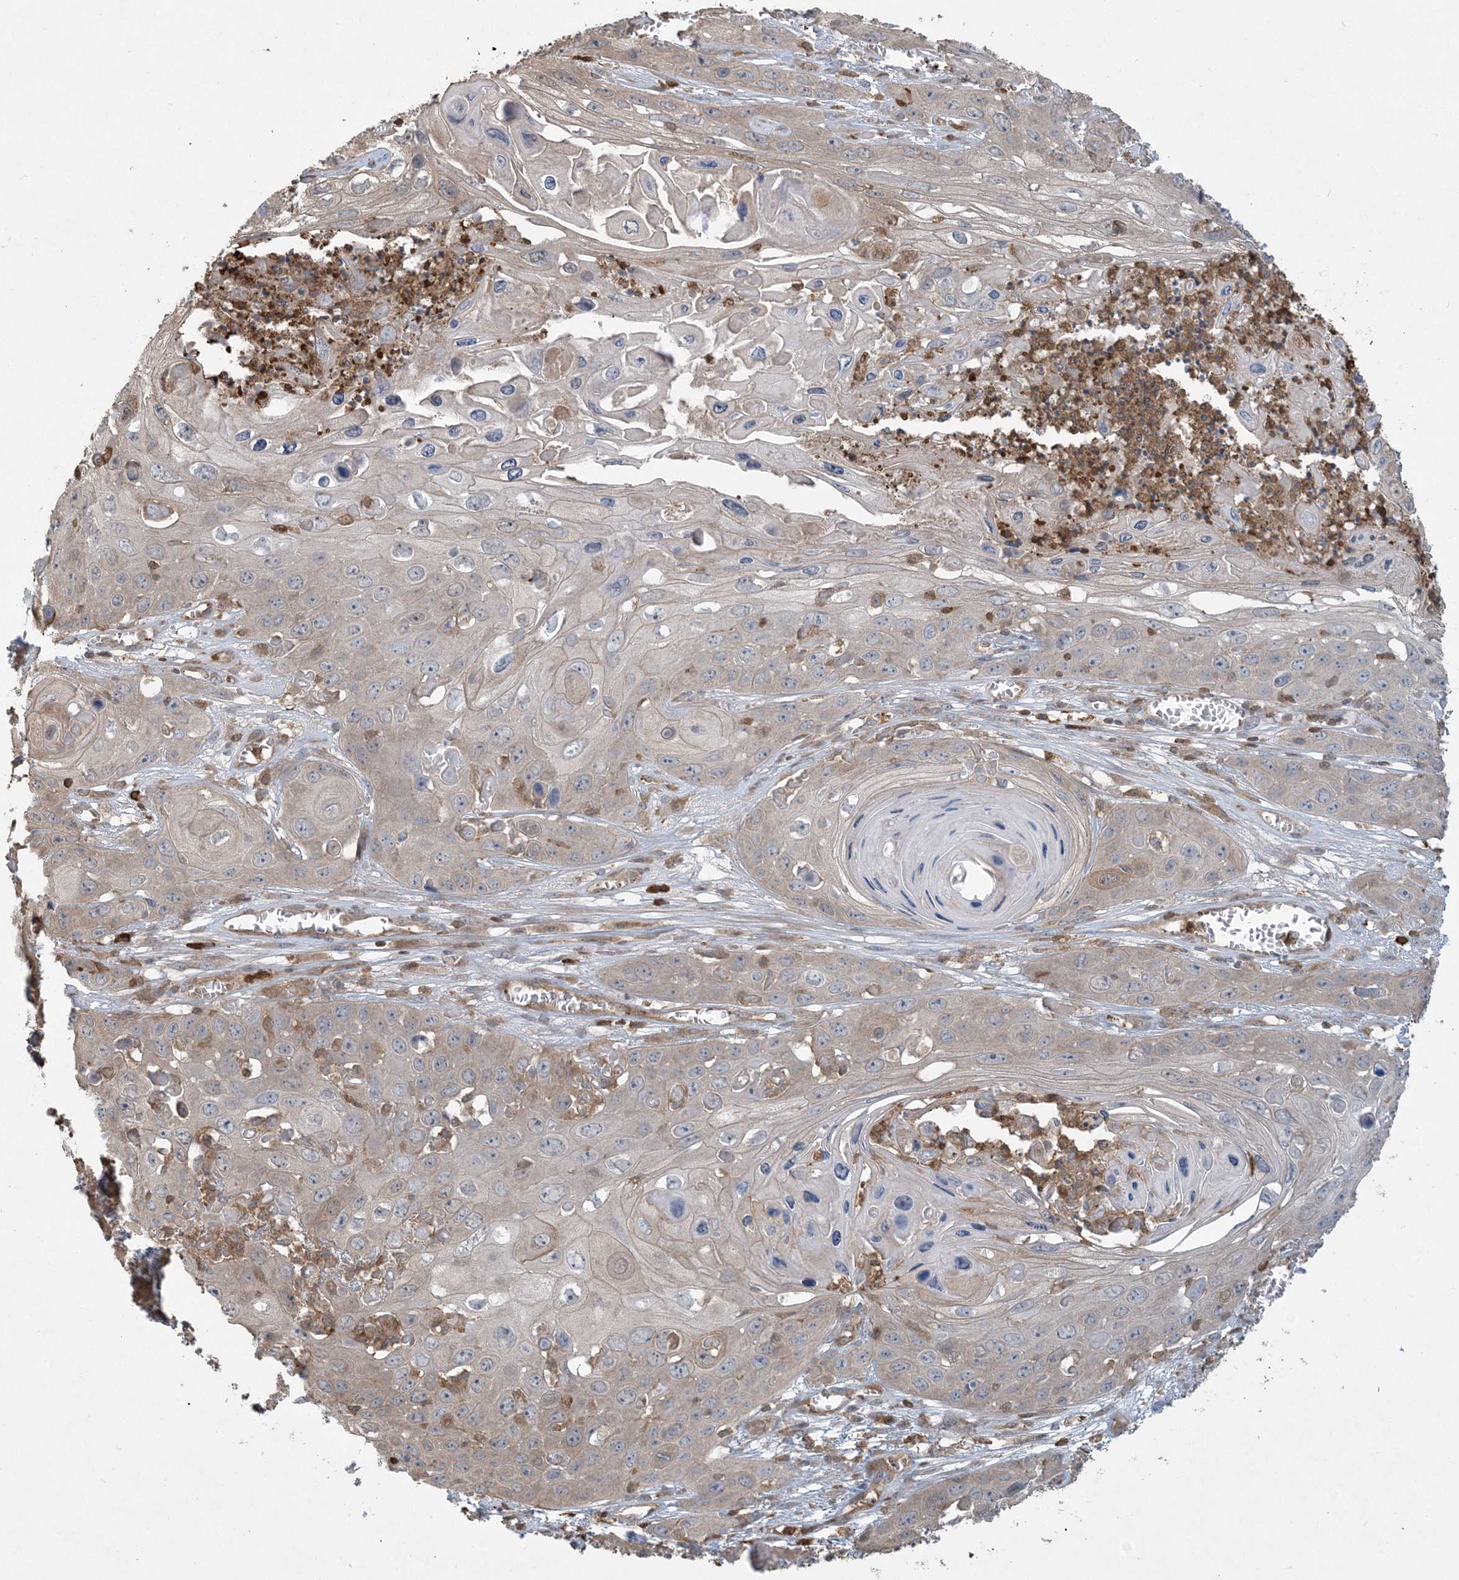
{"staining": {"intensity": "negative", "quantity": "none", "location": "none"}, "tissue": "skin cancer", "cell_type": "Tumor cells", "image_type": "cancer", "snomed": [{"axis": "morphology", "description": "Squamous cell carcinoma, NOS"}, {"axis": "topography", "description": "Skin"}], "caption": "Protein analysis of skin squamous cell carcinoma exhibits no significant staining in tumor cells.", "gene": "TMSB4X", "patient": {"sex": "male", "age": 55}}